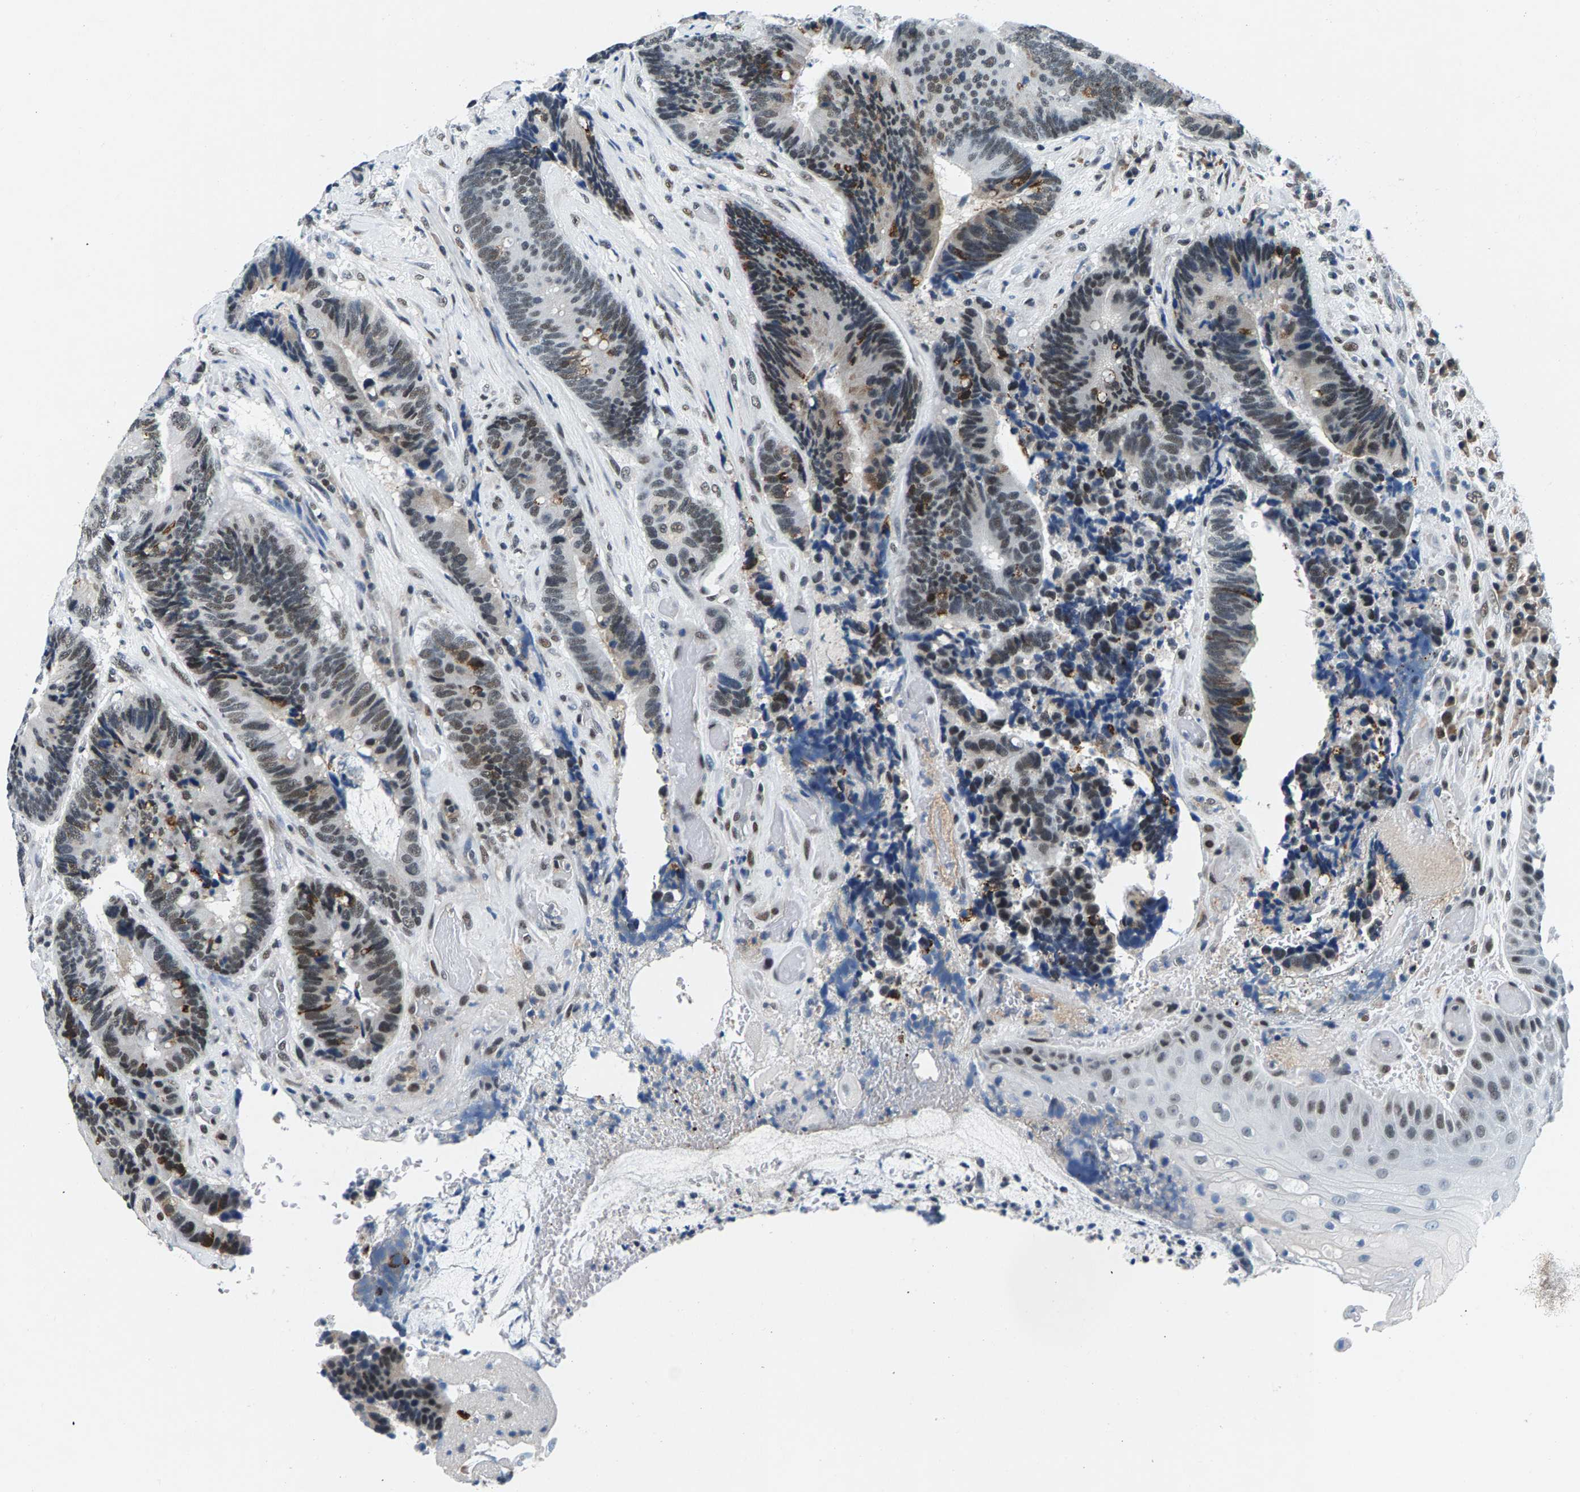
{"staining": {"intensity": "weak", "quantity": "25%-75%", "location": "nuclear"}, "tissue": "colorectal cancer", "cell_type": "Tumor cells", "image_type": "cancer", "snomed": [{"axis": "morphology", "description": "Adenocarcinoma, NOS"}, {"axis": "topography", "description": "Rectum"}, {"axis": "topography", "description": "Anal"}], "caption": "Immunohistochemistry photomicrograph of neoplastic tissue: adenocarcinoma (colorectal) stained using immunohistochemistry shows low levels of weak protein expression localized specifically in the nuclear of tumor cells, appearing as a nuclear brown color.", "gene": "ATF2", "patient": {"sex": "female", "age": 89}}